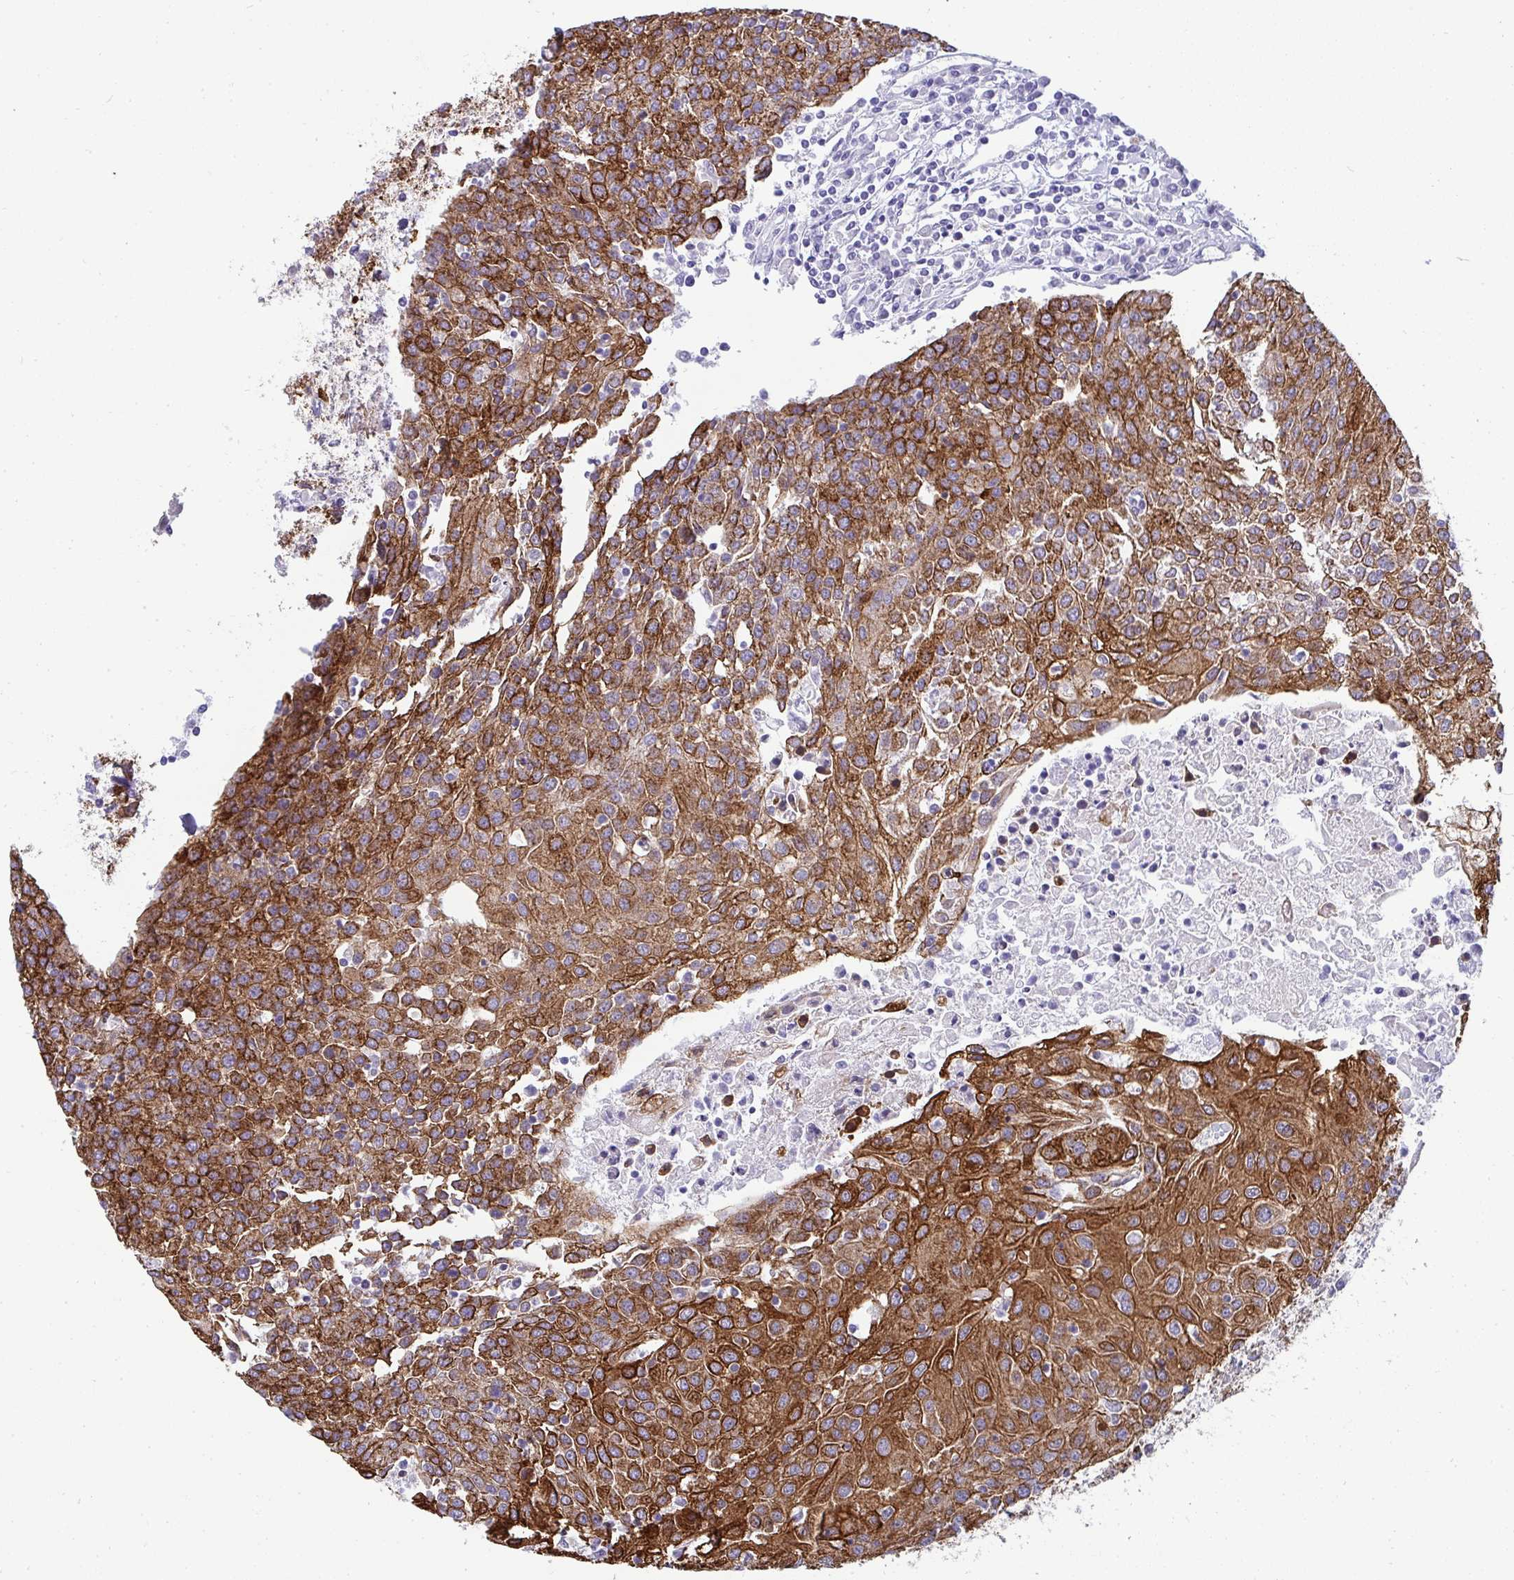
{"staining": {"intensity": "strong", "quantity": ">75%", "location": "cytoplasmic/membranous"}, "tissue": "urothelial cancer", "cell_type": "Tumor cells", "image_type": "cancer", "snomed": [{"axis": "morphology", "description": "Urothelial carcinoma, High grade"}, {"axis": "topography", "description": "Urinary bladder"}], "caption": "Human urothelial cancer stained with a brown dye displays strong cytoplasmic/membranous positive staining in approximately >75% of tumor cells.", "gene": "AK5", "patient": {"sex": "female", "age": 85}}